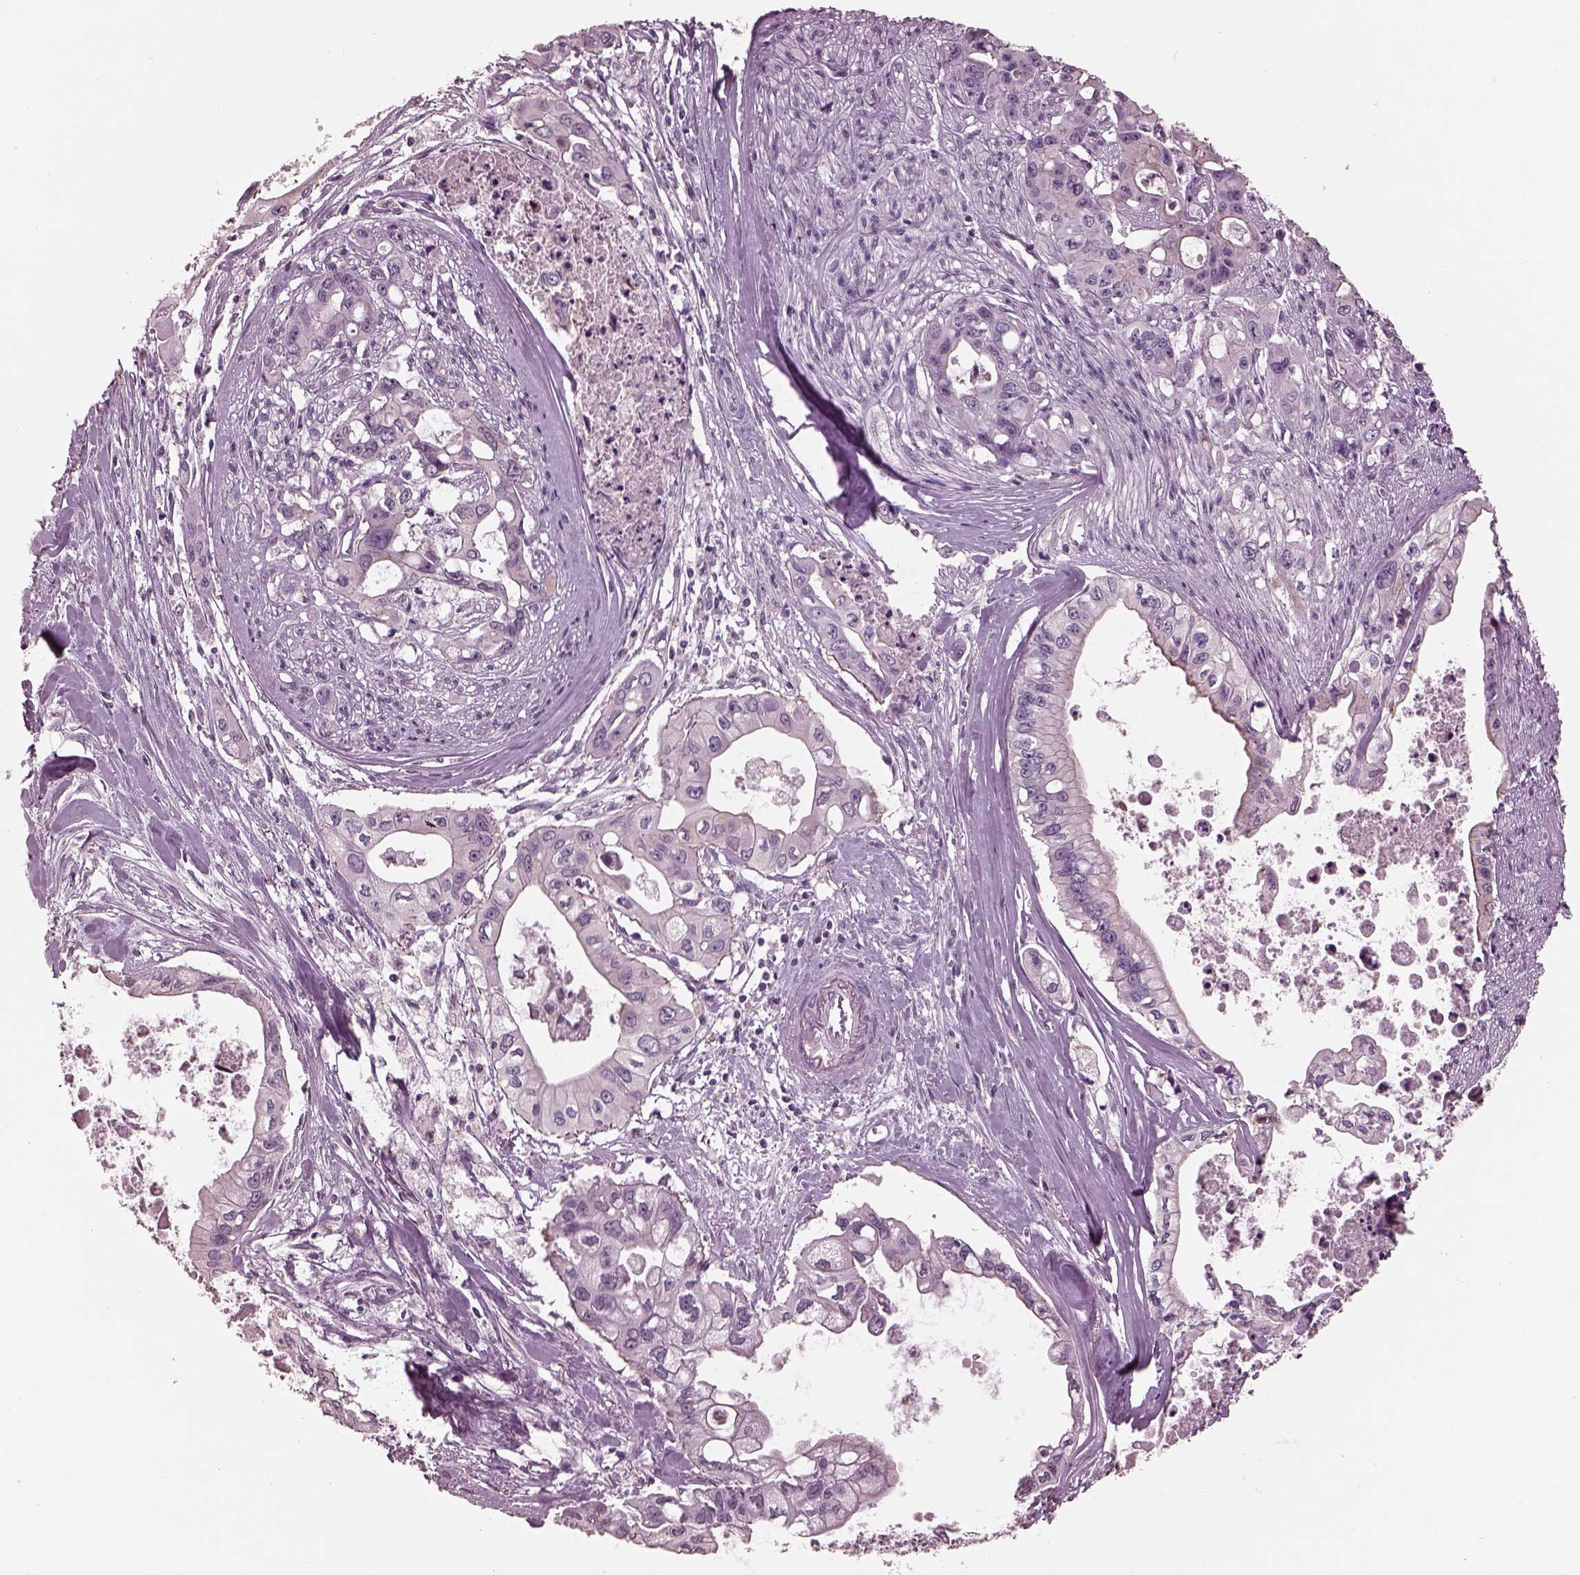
{"staining": {"intensity": "negative", "quantity": "none", "location": "none"}, "tissue": "pancreatic cancer", "cell_type": "Tumor cells", "image_type": "cancer", "snomed": [{"axis": "morphology", "description": "Adenocarcinoma, NOS"}, {"axis": "topography", "description": "Pancreas"}], "caption": "A micrograph of human pancreatic adenocarcinoma is negative for staining in tumor cells. The staining is performed using DAB (3,3'-diaminobenzidine) brown chromogen with nuclei counter-stained in using hematoxylin.", "gene": "TSKS", "patient": {"sex": "male", "age": 60}}